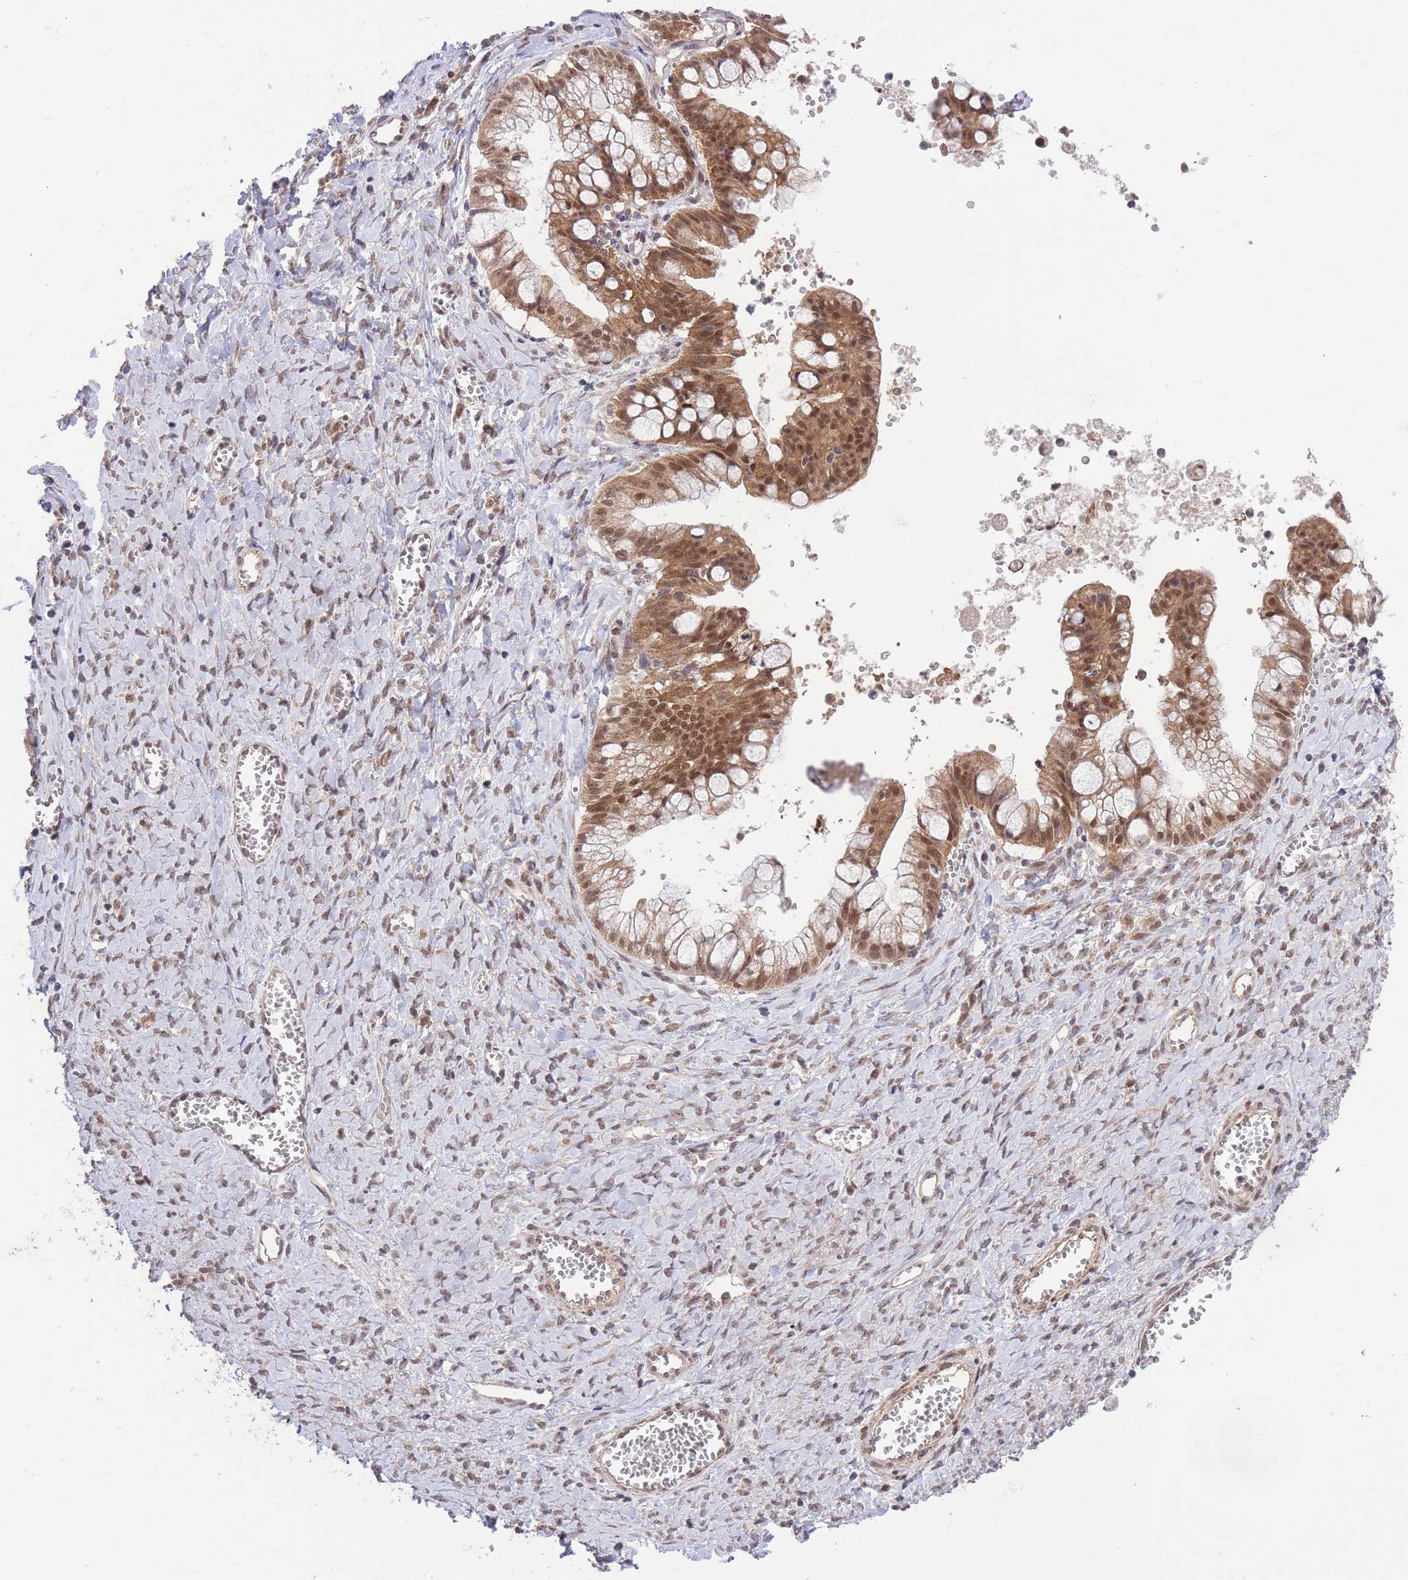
{"staining": {"intensity": "moderate", "quantity": ">75%", "location": "cytoplasmic/membranous,nuclear"}, "tissue": "ovarian cancer", "cell_type": "Tumor cells", "image_type": "cancer", "snomed": [{"axis": "morphology", "description": "Cystadenocarcinoma, mucinous, NOS"}, {"axis": "topography", "description": "Ovary"}], "caption": "Tumor cells show medium levels of moderate cytoplasmic/membranous and nuclear positivity in approximately >75% of cells in human mucinous cystadenocarcinoma (ovarian).", "gene": "ELOA2", "patient": {"sex": "female", "age": 70}}